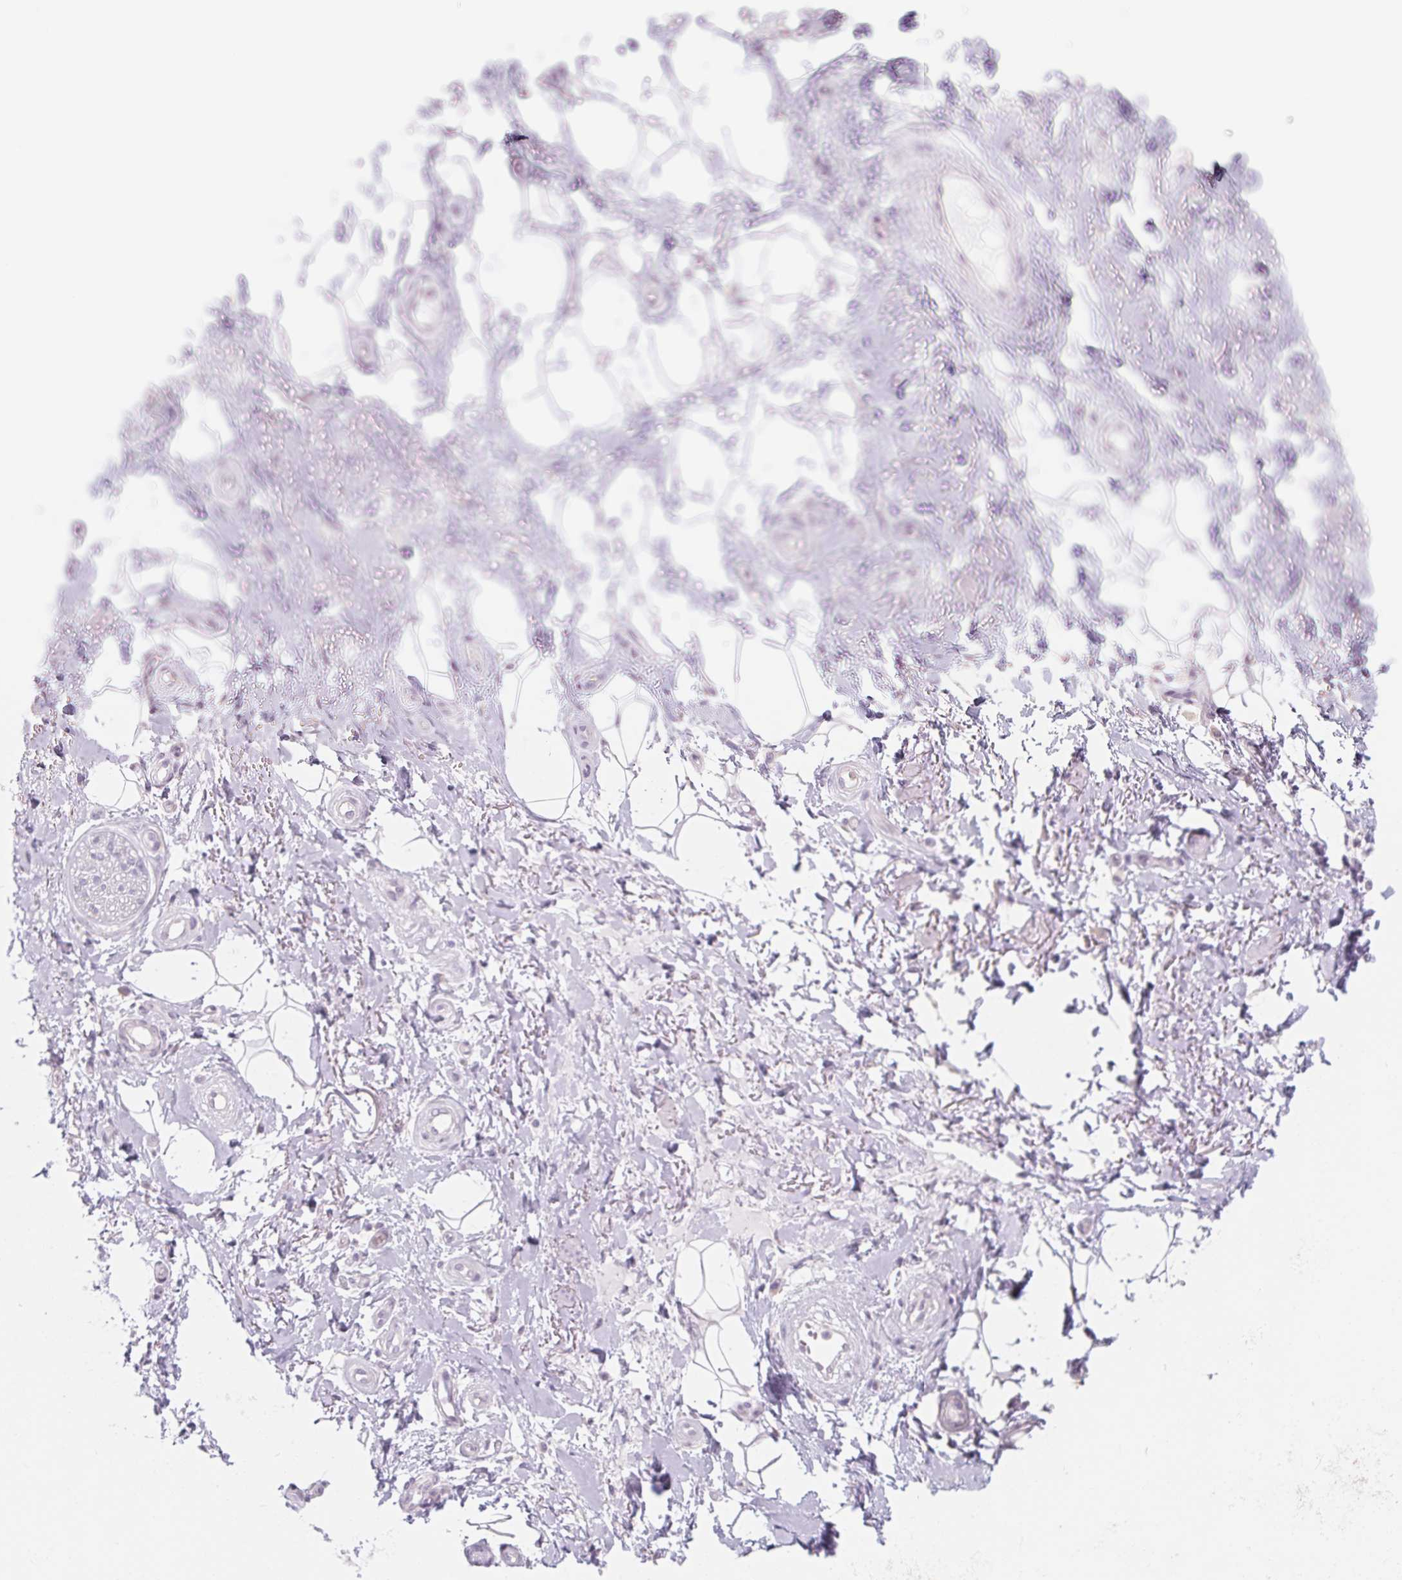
{"staining": {"intensity": "negative", "quantity": "none", "location": "none"}, "tissue": "adipose tissue", "cell_type": "Adipocytes", "image_type": "normal", "snomed": [{"axis": "morphology", "description": "Normal tissue, NOS"}, {"axis": "topography", "description": "Anal"}, {"axis": "topography", "description": "Peripheral nerve tissue"}], "caption": "DAB (3,3'-diaminobenzidine) immunohistochemical staining of normal adipose tissue displays no significant staining in adipocytes.", "gene": "POU1F1", "patient": {"sex": "male", "age": 53}}